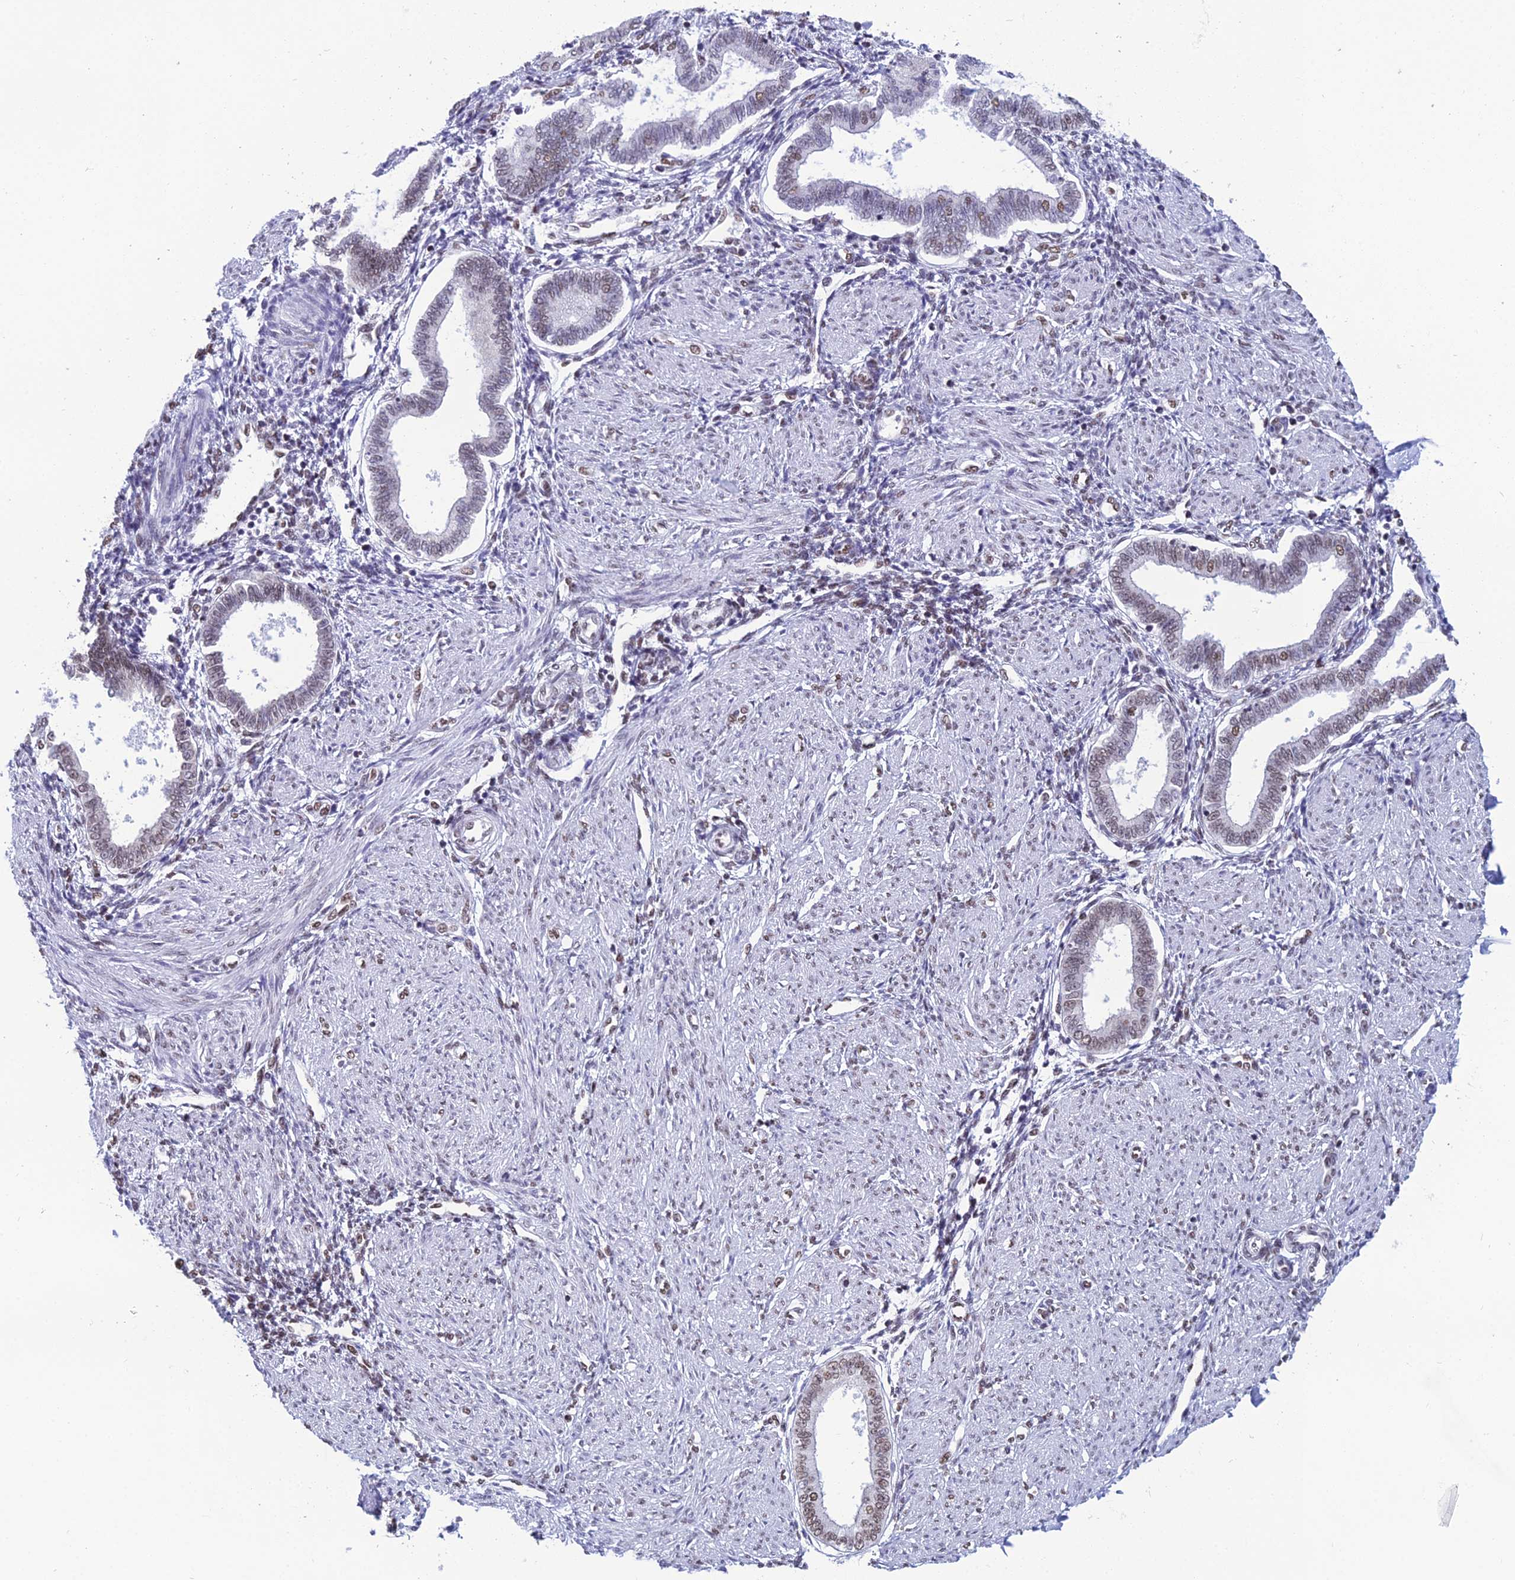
{"staining": {"intensity": "moderate", "quantity": "25%-75%", "location": "nuclear"}, "tissue": "endometrium", "cell_type": "Cells in endometrial stroma", "image_type": "normal", "snomed": [{"axis": "morphology", "description": "Normal tissue, NOS"}, {"axis": "topography", "description": "Endometrium"}], "caption": "Endometrium was stained to show a protein in brown. There is medium levels of moderate nuclear positivity in about 25%-75% of cells in endometrial stroma. (Stains: DAB in brown, nuclei in blue, Microscopy: brightfield microscopy at high magnification).", "gene": "PRAMEF12", "patient": {"sex": "female", "age": 53}}